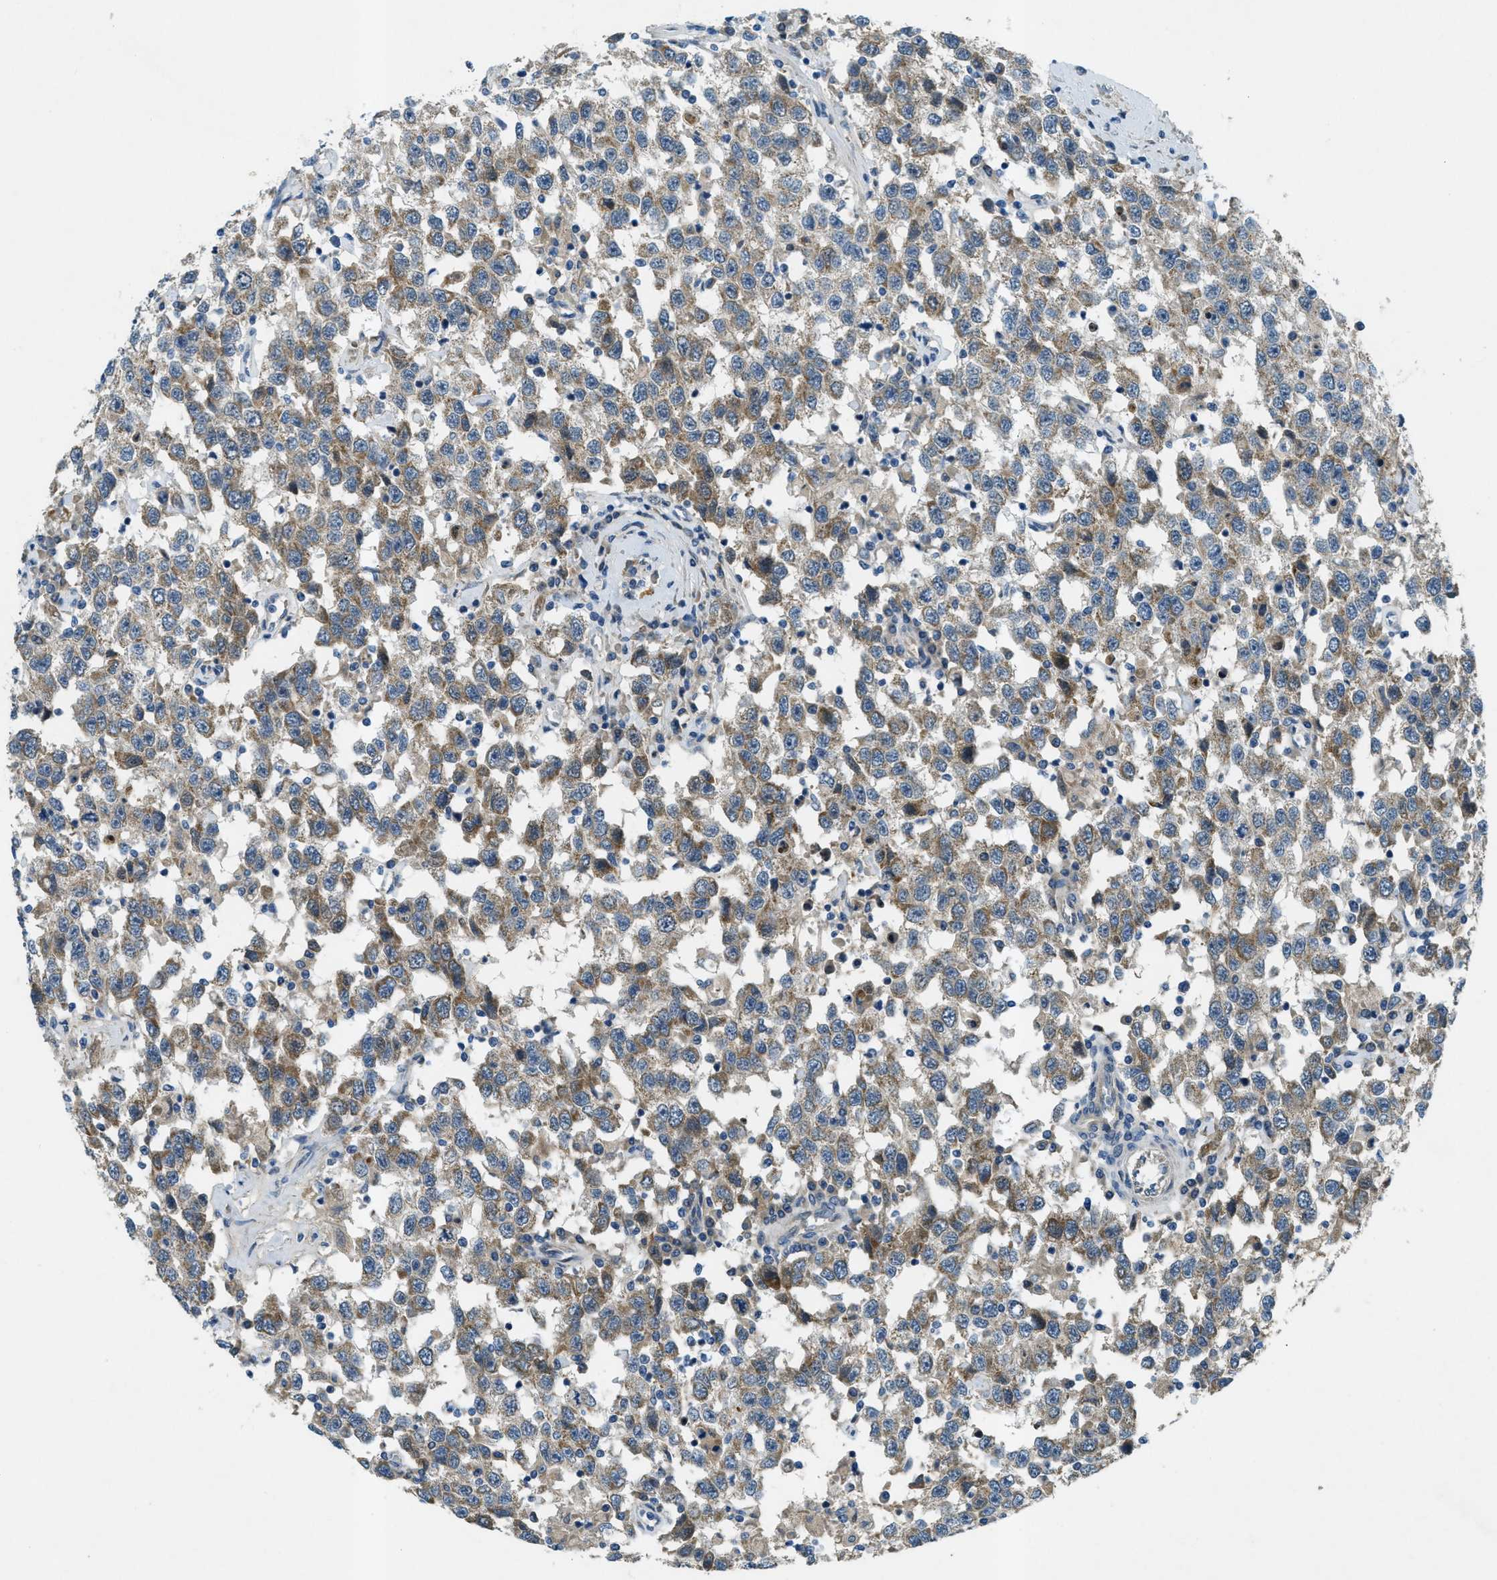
{"staining": {"intensity": "moderate", "quantity": ">75%", "location": "cytoplasmic/membranous"}, "tissue": "testis cancer", "cell_type": "Tumor cells", "image_type": "cancer", "snomed": [{"axis": "morphology", "description": "Seminoma, NOS"}, {"axis": "topography", "description": "Testis"}], "caption": "DAB immunohistochemical staining of testis cancer (seminoma) displays moderate cytoplasmic/membranous protein expression in approximately >75% of tumor cells.", "gene": "SNX14", "patient": {"sex": "male", "age": 41}}